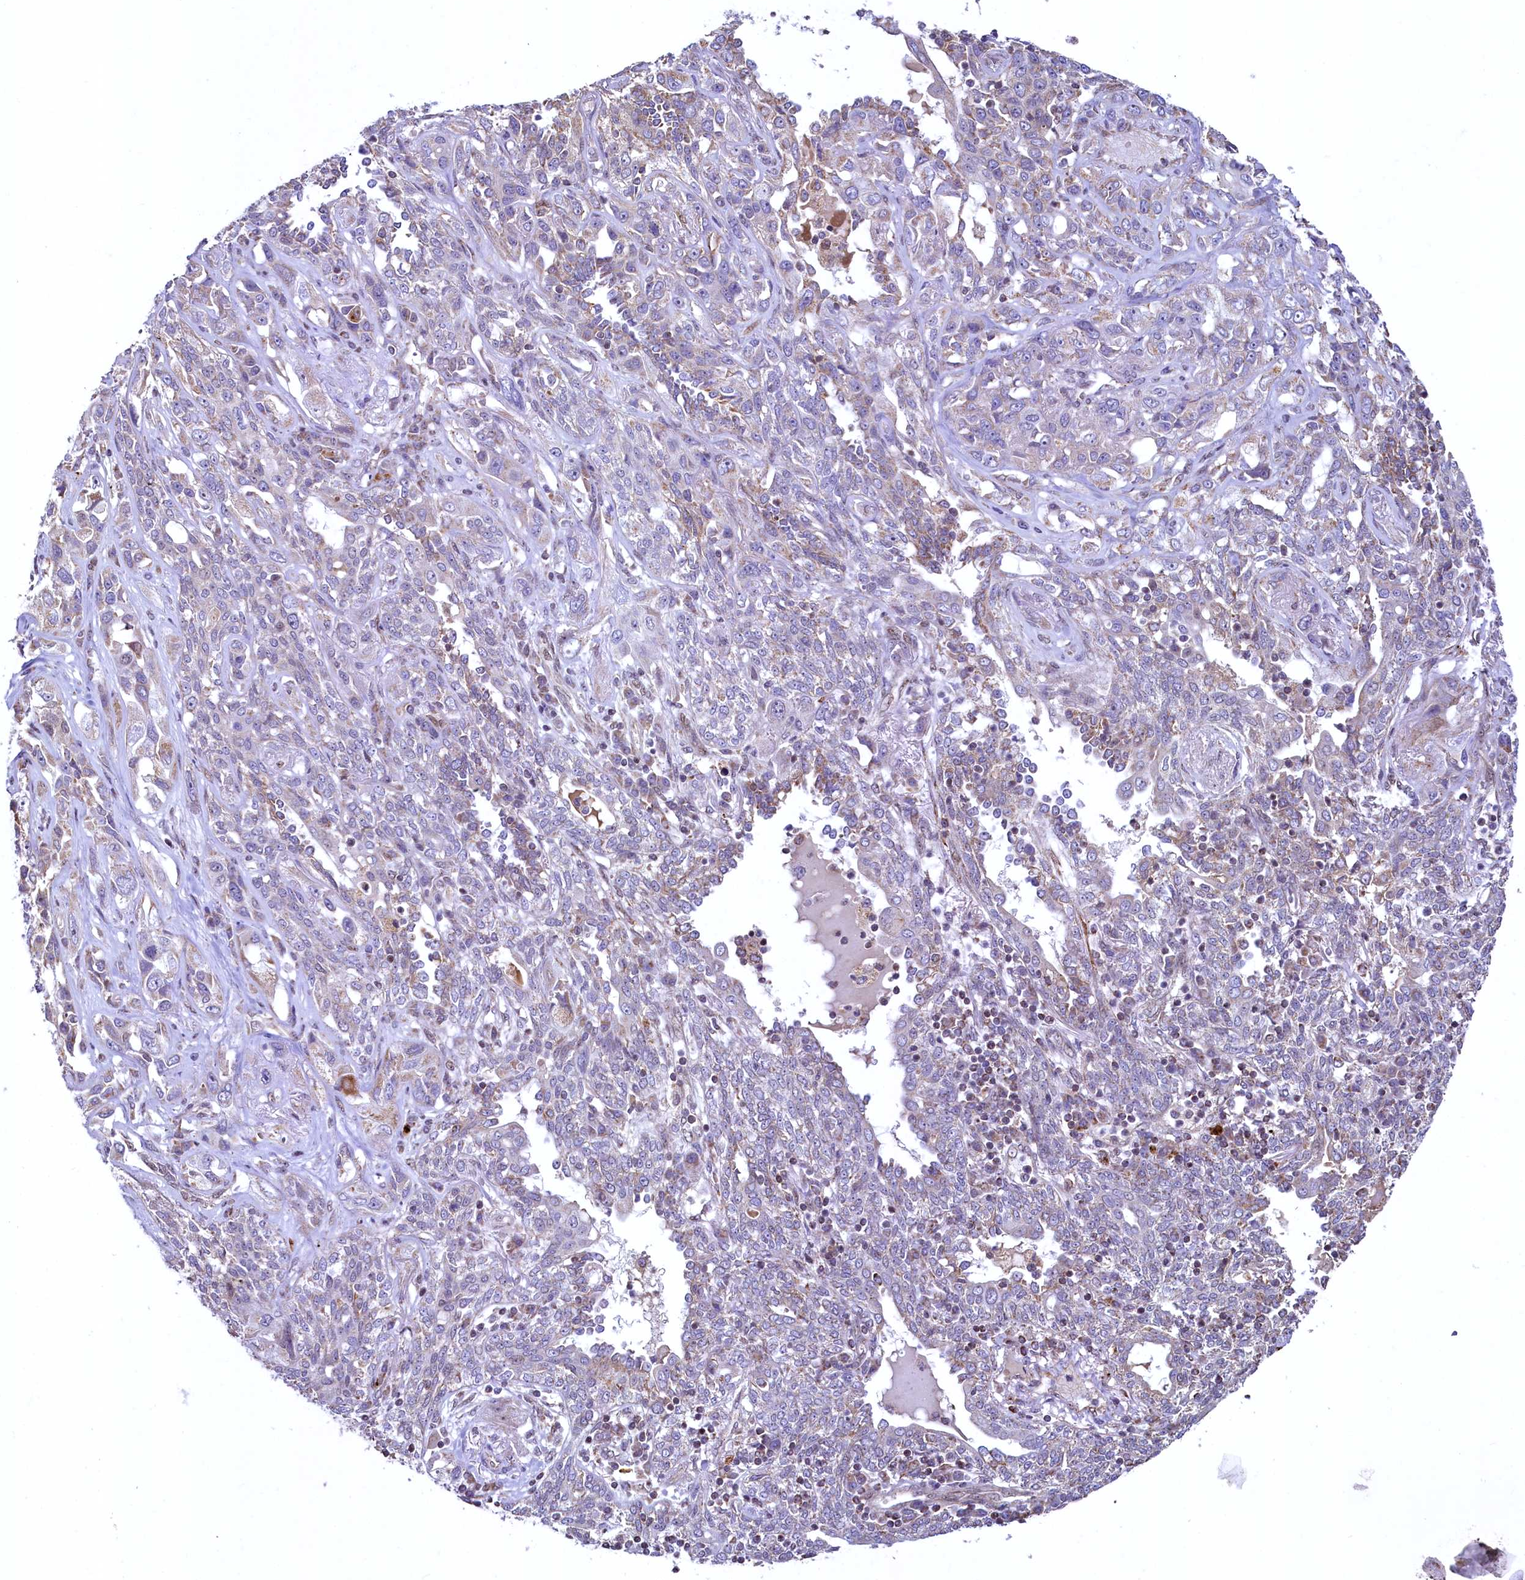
{"staining": {"intensity": "weak", "quantity": "<25%", "location": "cytoplasmic/membranous"}, "tissue": "lung cancer", "cell_type": "Tumor cells", "image_type": "cancer", "snomed": [{"axis": "morphology", "description": "Squamous cell carcinoma, NOS"}, {"axis": "topography", "description": "Lung"}], "caption": "Micrograph shows no significant protein staining in tumor cells of lung cancer.", "gene": "ZNF577", "patient": {"sex": "female", "age": 70}}